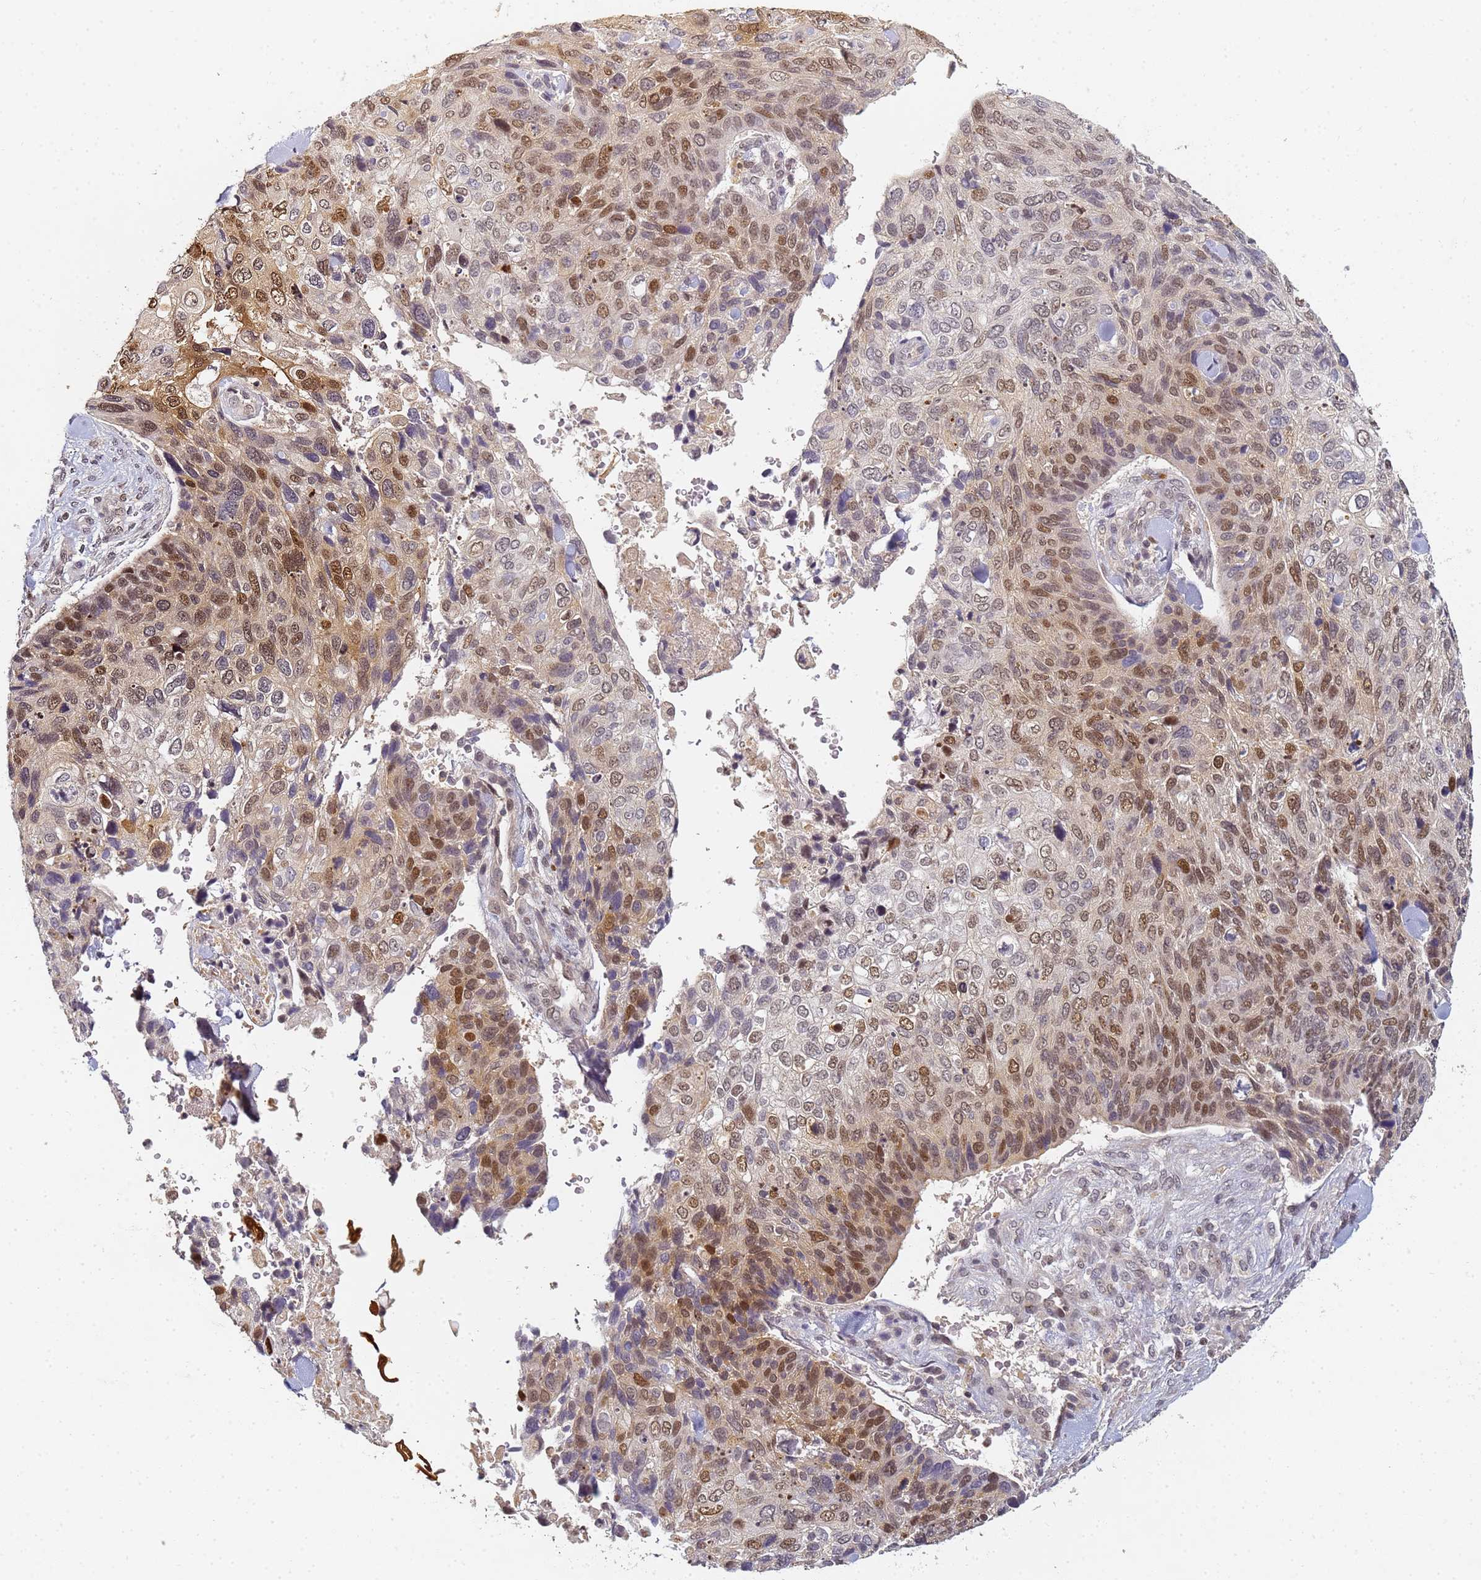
{"staining": {"intensity": "strong", "quantity": "25%-75%", "location": "nuclear"}, "tissue": "skin cancer", "cell_type": "Tumor cells", "image_type": "cancer", "snomed": [{"axis": "morphology", "description": "Basal cell carcinoma"}, {"axis": "topography", "description": "Skin"}], "caption": "High-power microscopy captured an immunohistochemistry photomicrograph of skin basal cell carcinoma, revealing strong nuclear expression in approximately 25%-75% of tumor cells. (DAB = brown stain, brightfield microscopy at high magnification).", "gene": "HMCES", "patient": {"sex": "female", "age": 74}}